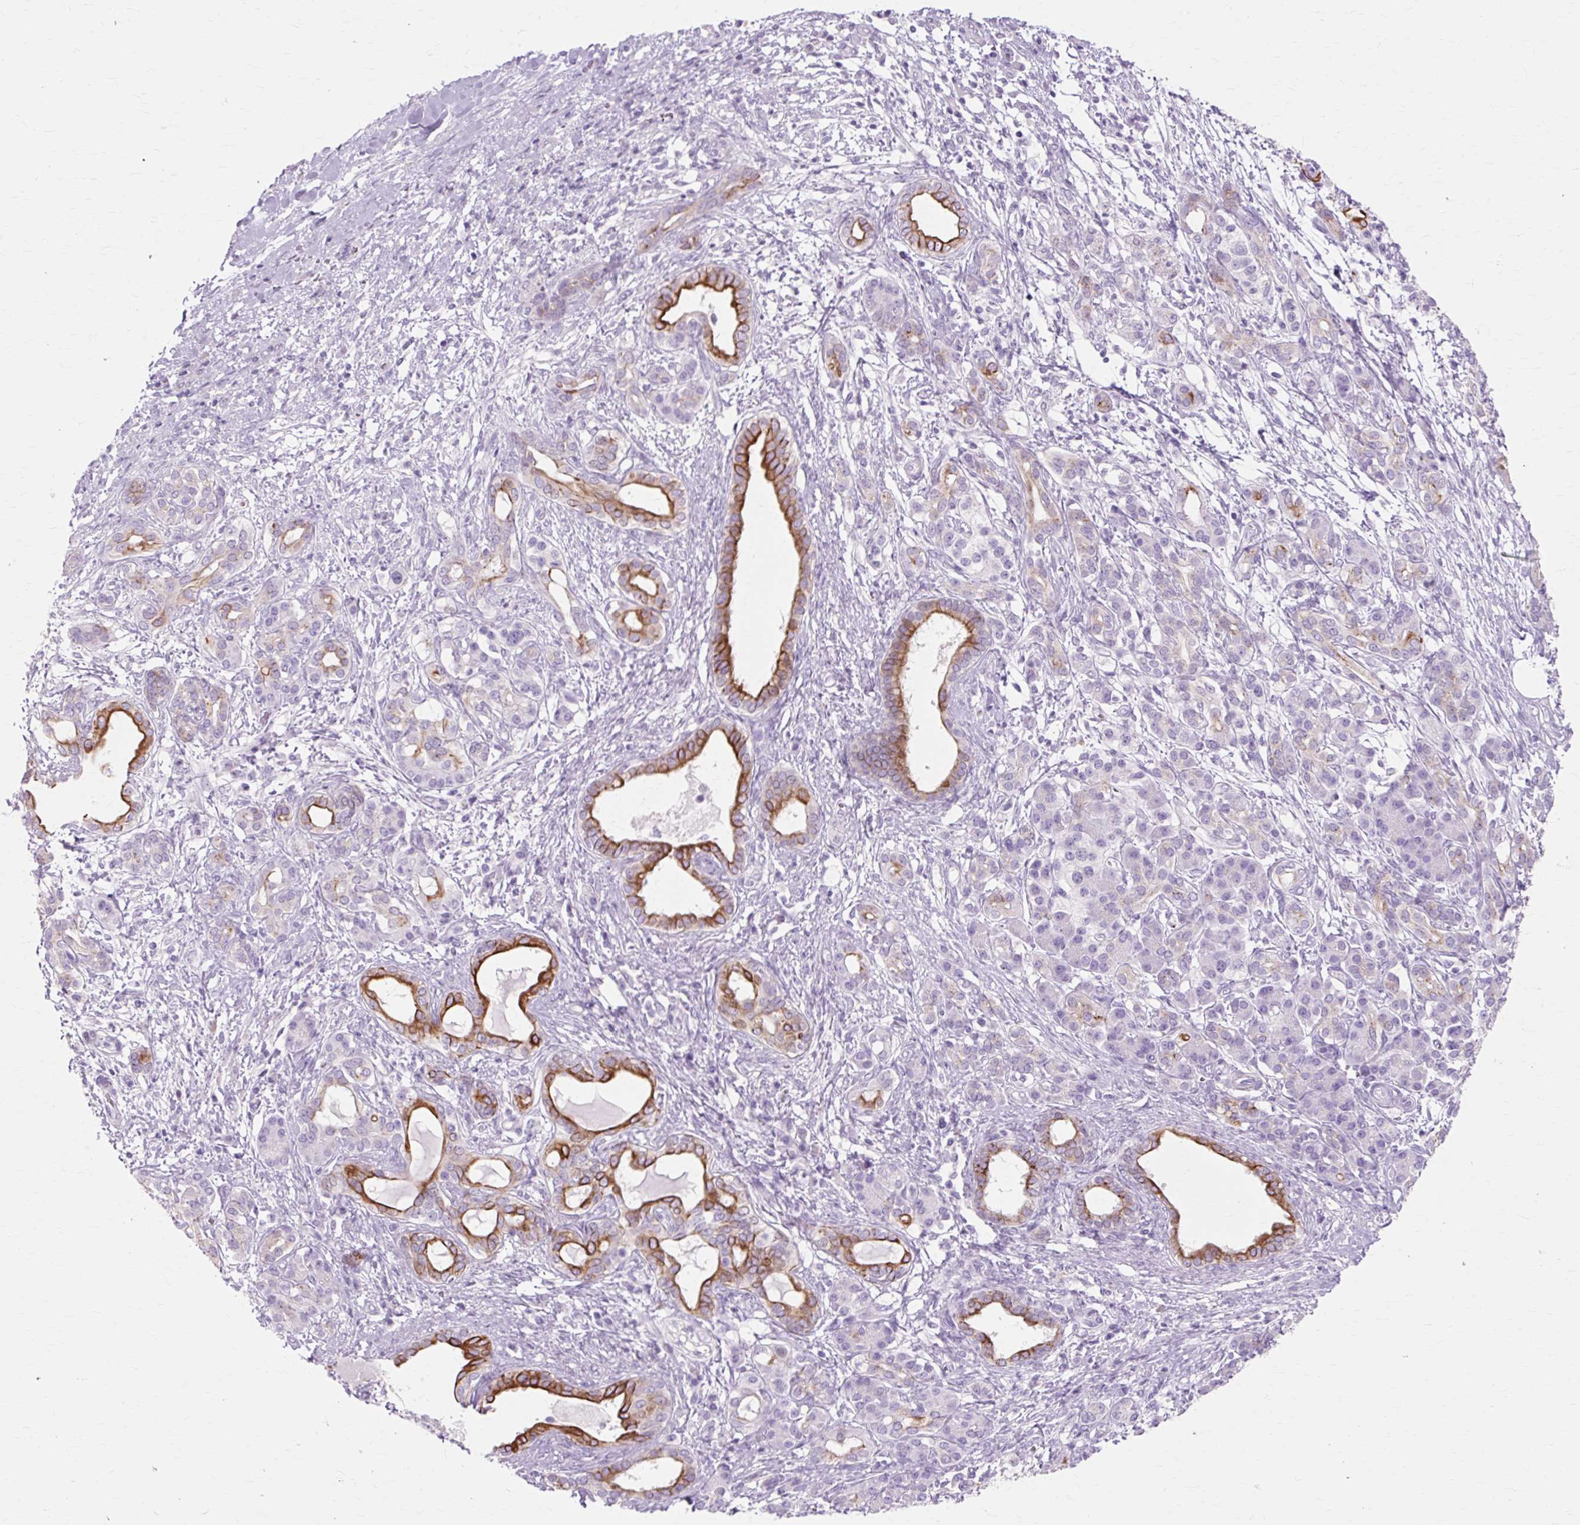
{"staining": {"intensity": "strong", "quantity": "25%-75%", "location": "cytoplasmic/membranous"}, "tissue": "pancreatic cancer", "cell_type": "Tumor cells", "image_type": "cancer", "snomed": [{"axis": "morphology", "description": "Adenocarcinoma, NOS"}, {"axis": "topography", "description": "Pancreas"}], "caption": "Protein analysis of pancreatic cancer (adenocarcinoma) tissue shows strong cytoplasmic/membranous expression in approximately 25%-75% of tumor cells. The staining is performed using DAB (3,3'-diaminobenzidine) brown chromogen to label protein expression. The nuclei are counter-stained blue using hematoxylin.", "gene": "IRX2", "patient": {"sex": "female", "age": 55}}